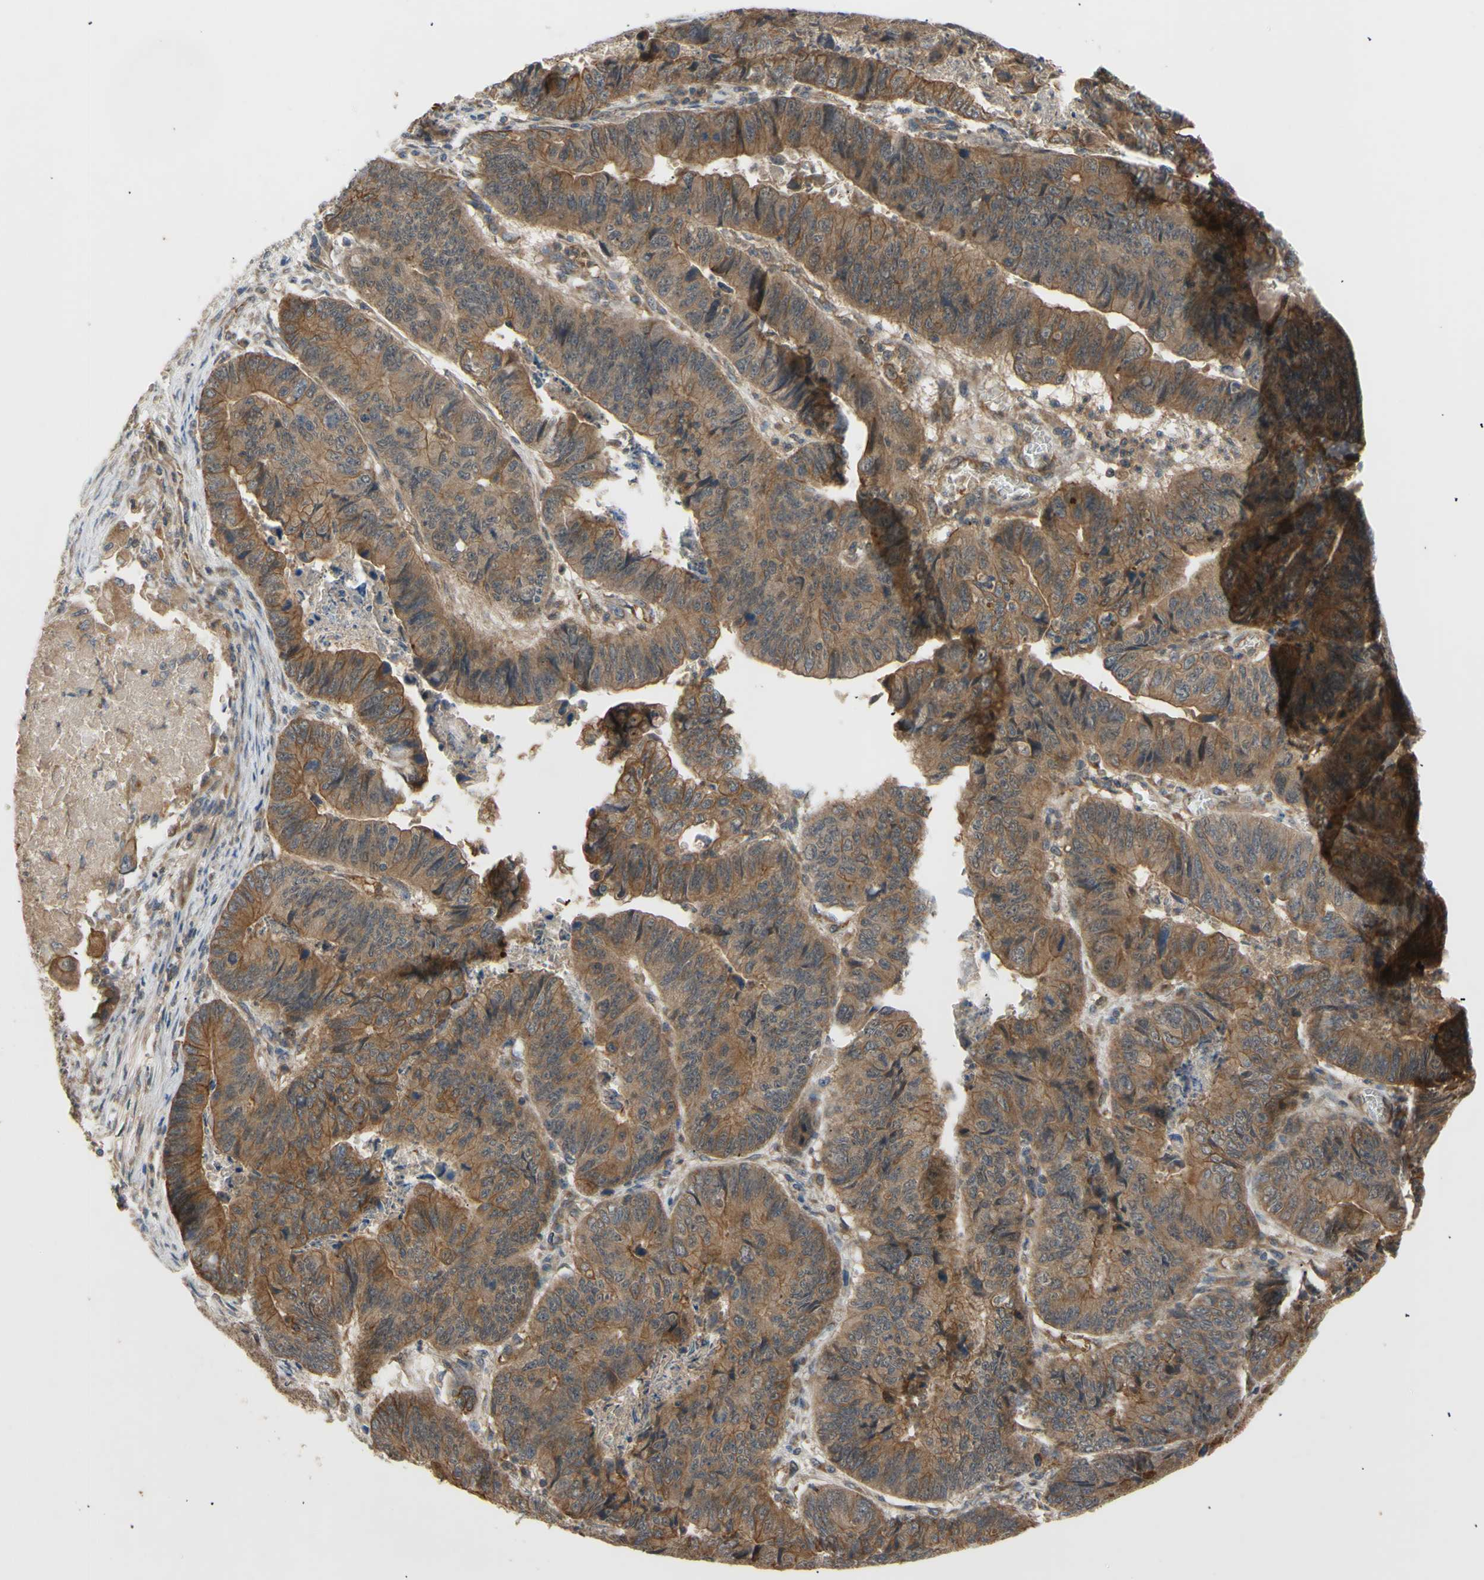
{"staining": {"intensity": "moderate", "quantity": ">75%", "location": "cytoplasmic/membranous"}, "tissue": "stomach cancer", "cell_type": "Tumor cells", "image_type": "cancer", "snomed": [{"axis": "morphology", "description": "Adenocarcinoma, NOS"}, {"axis": "topography", "description": "Stomach, lower"}], "caption": "A brown stain shows moderate cytoplasmic/membranous staining of a protein in adenocarcinoma (stomach) tumor cells.", "gene": "PKN1", "patient": {"sex": "male", "age": 77}}